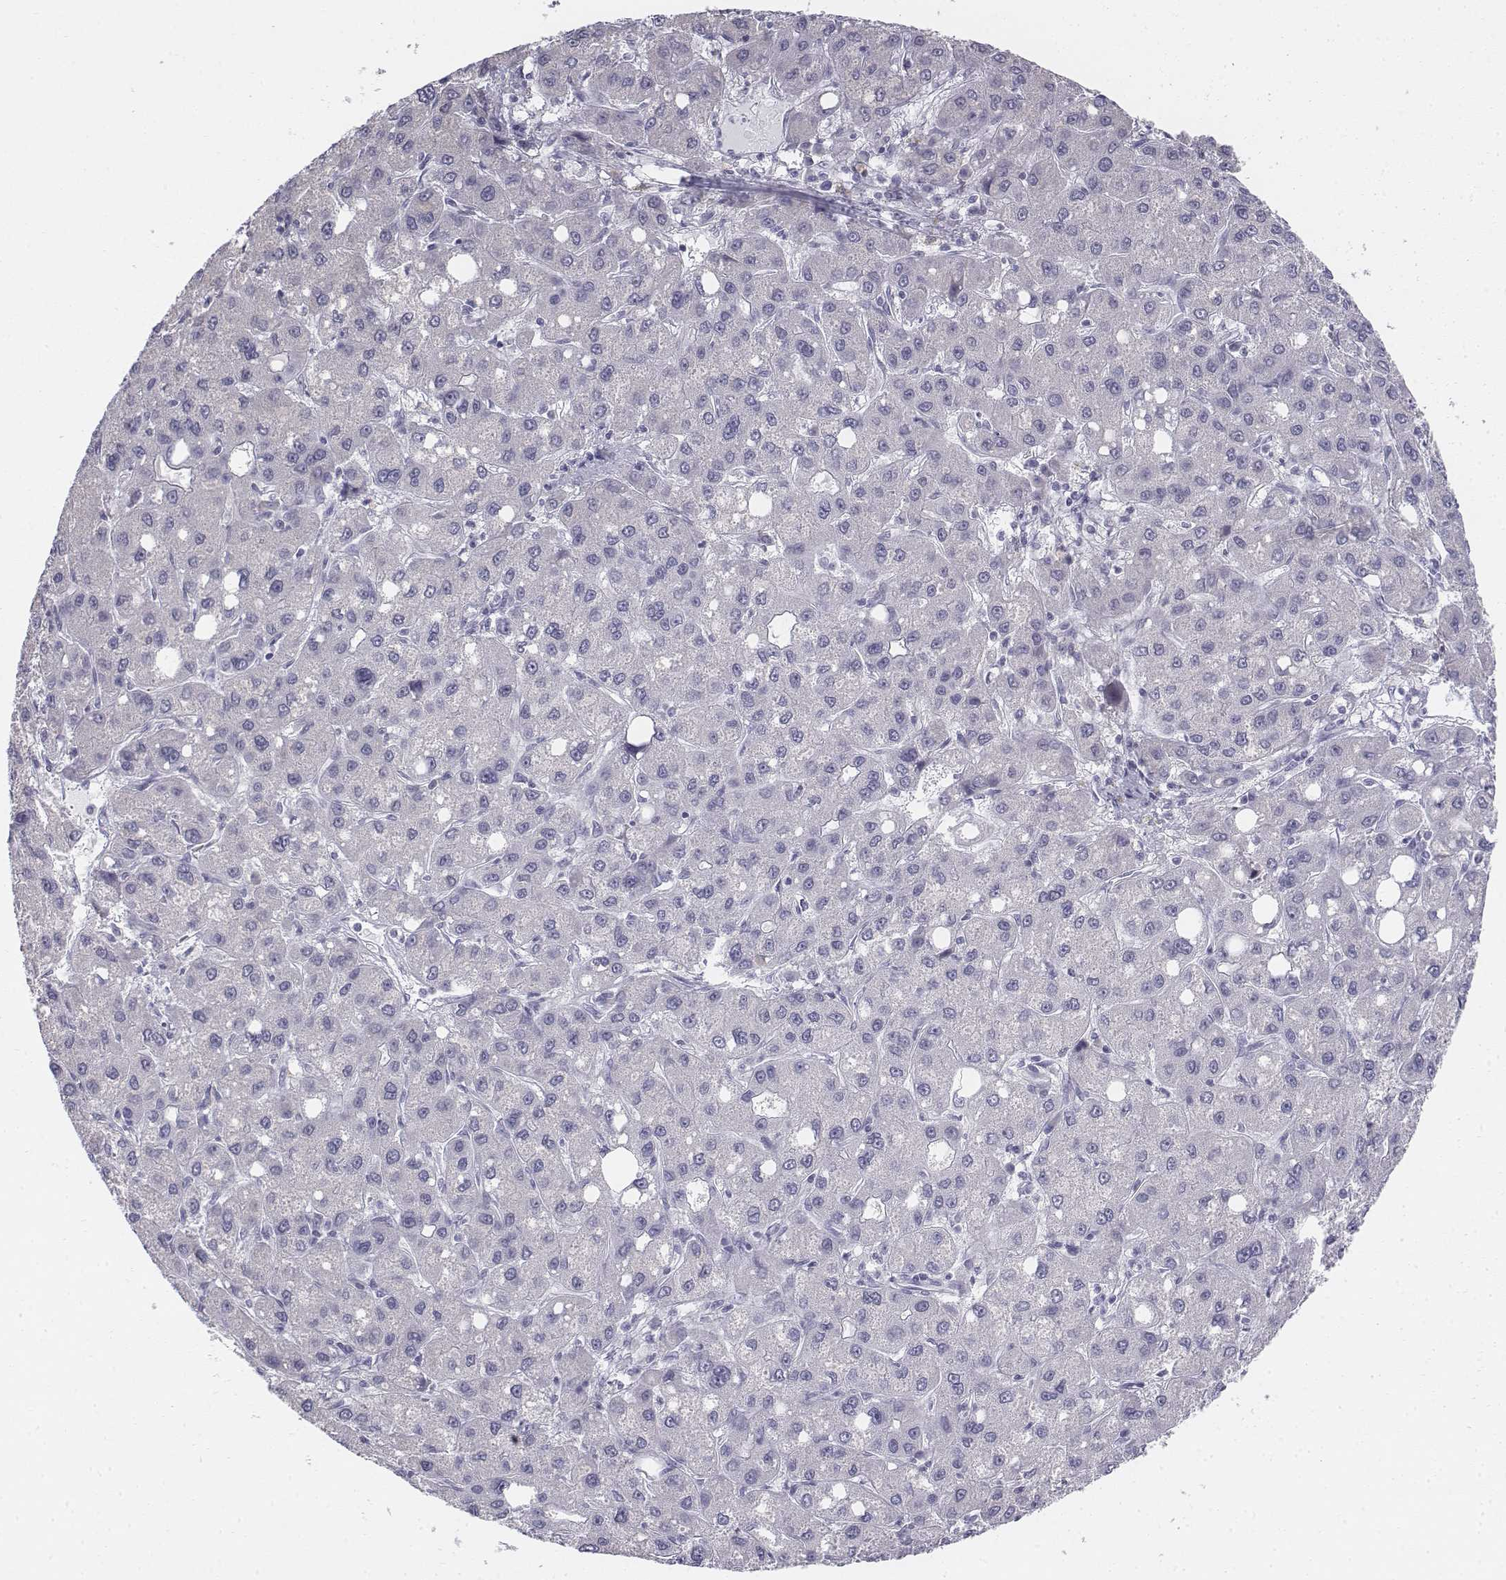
{"staining": {"intensity": "negative", "quantity": "none", "location": "none"}, "tissue": "liver cancer", "cell_type": "Tumor cells", "image_type": "cancer", "snomed": [{"axis": "morphology", "description": "Carcinoma, Hepatocellular, NOS"}, {"axis": "topography", "description": "Liver"}], "caption": "A high-resolution image shows immunohistochemistry staining of liver cancer, which exhibits no significant staining in tumor cells.", "gene": "PENK", "patient": {"sex": "male", "age": 73}}